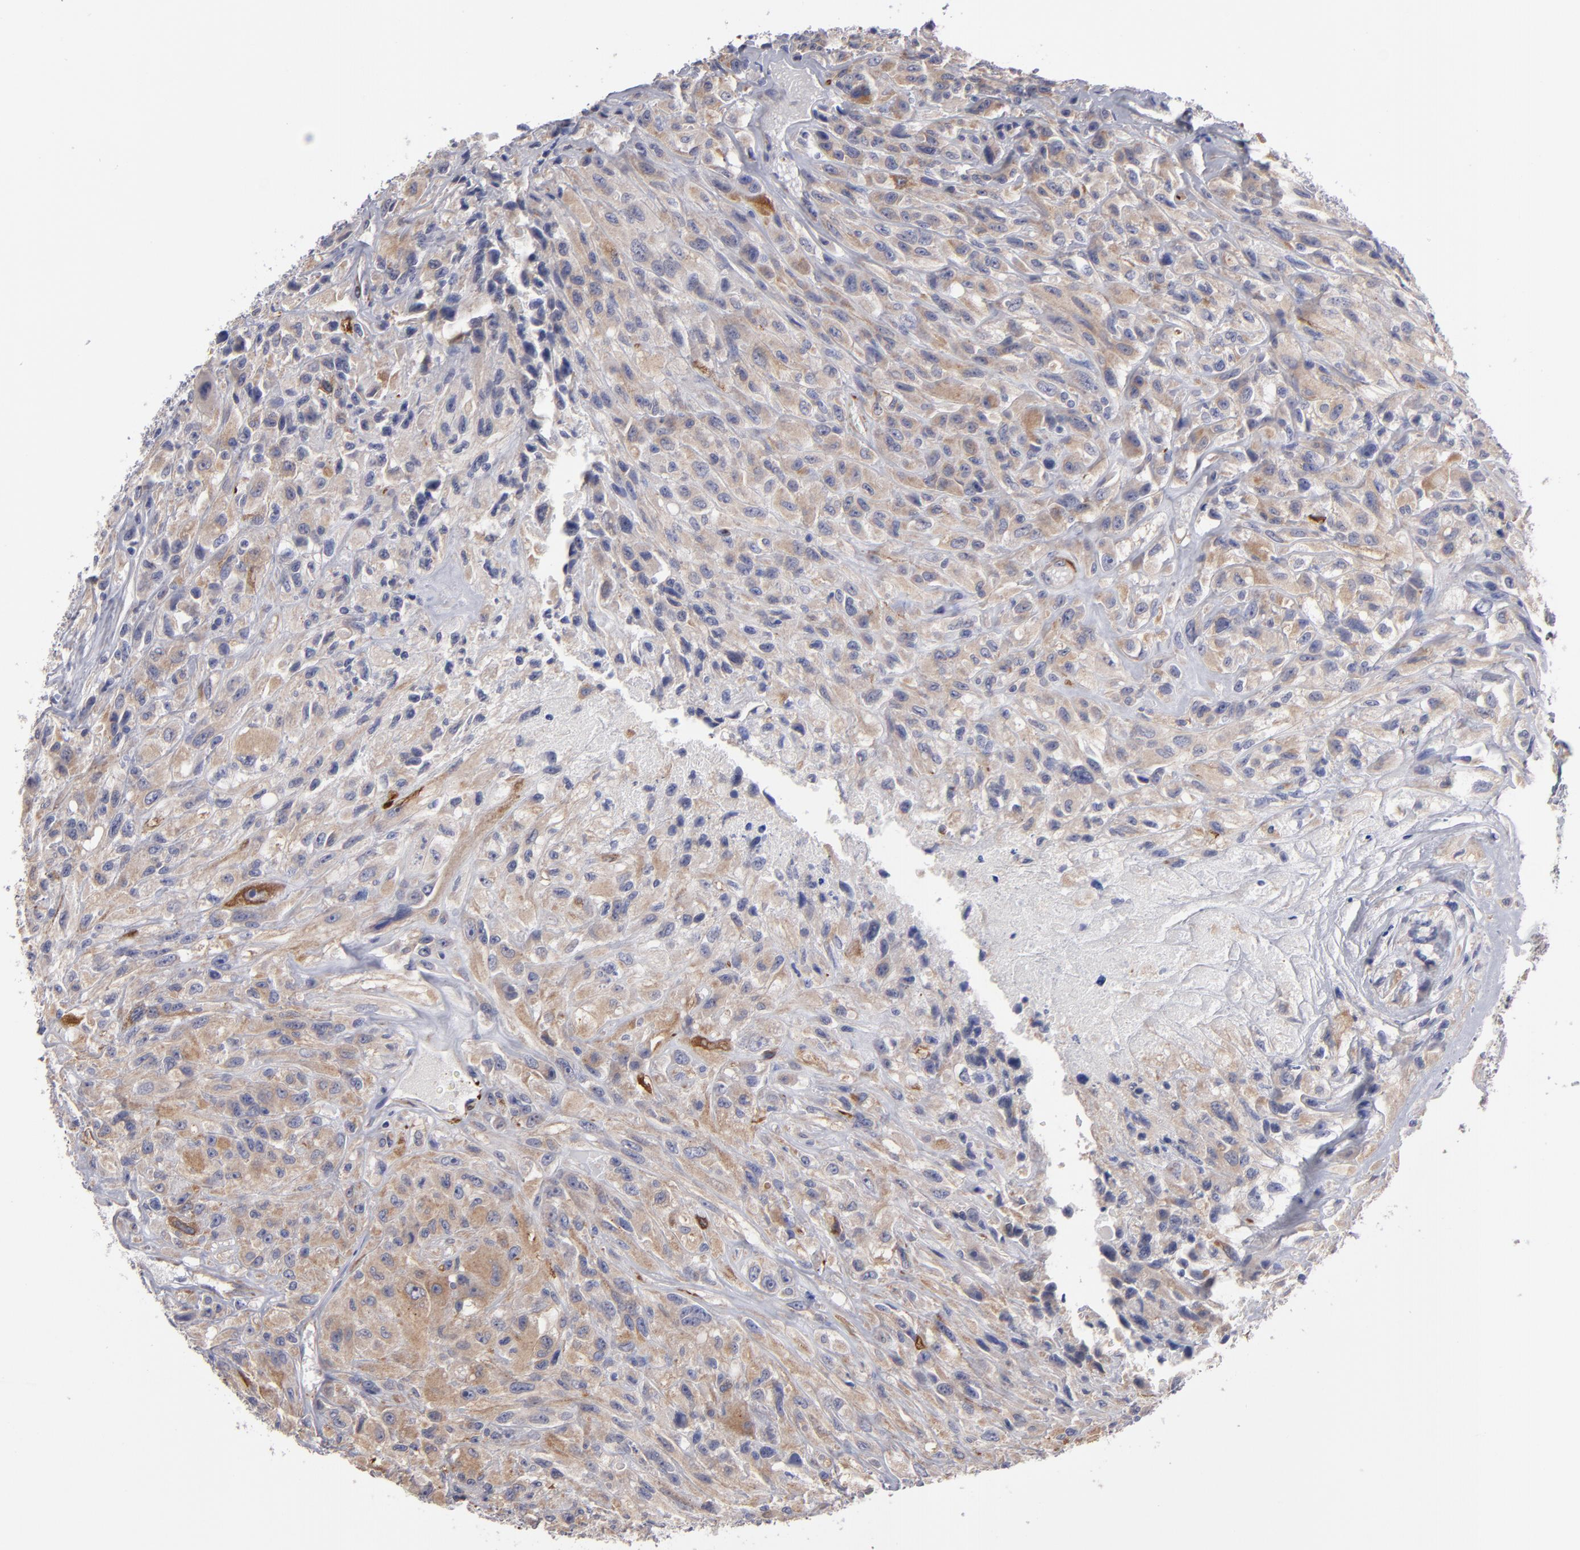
{"staining": {"intensity": "moderate", "quantity": "25%-75%", "location": "cytoplasmic/membranous"}, "tissue": "glioma", "cell_type": "Tumor cells", "image_type": "cancer", "snomed": [{"axis": "morphology", "description": "Glioma, malignant, High grade"}, {"axis": "topography", "description": "Brain"}], "caption": "This image shows immunohistochemistry staining of glioma, with medium moderate cytoplasmic/membranous expression in approximately 25%-75% of tumor cells.", "gene": "SLMAP", "patient": {"sex": "male", "age": 48}}